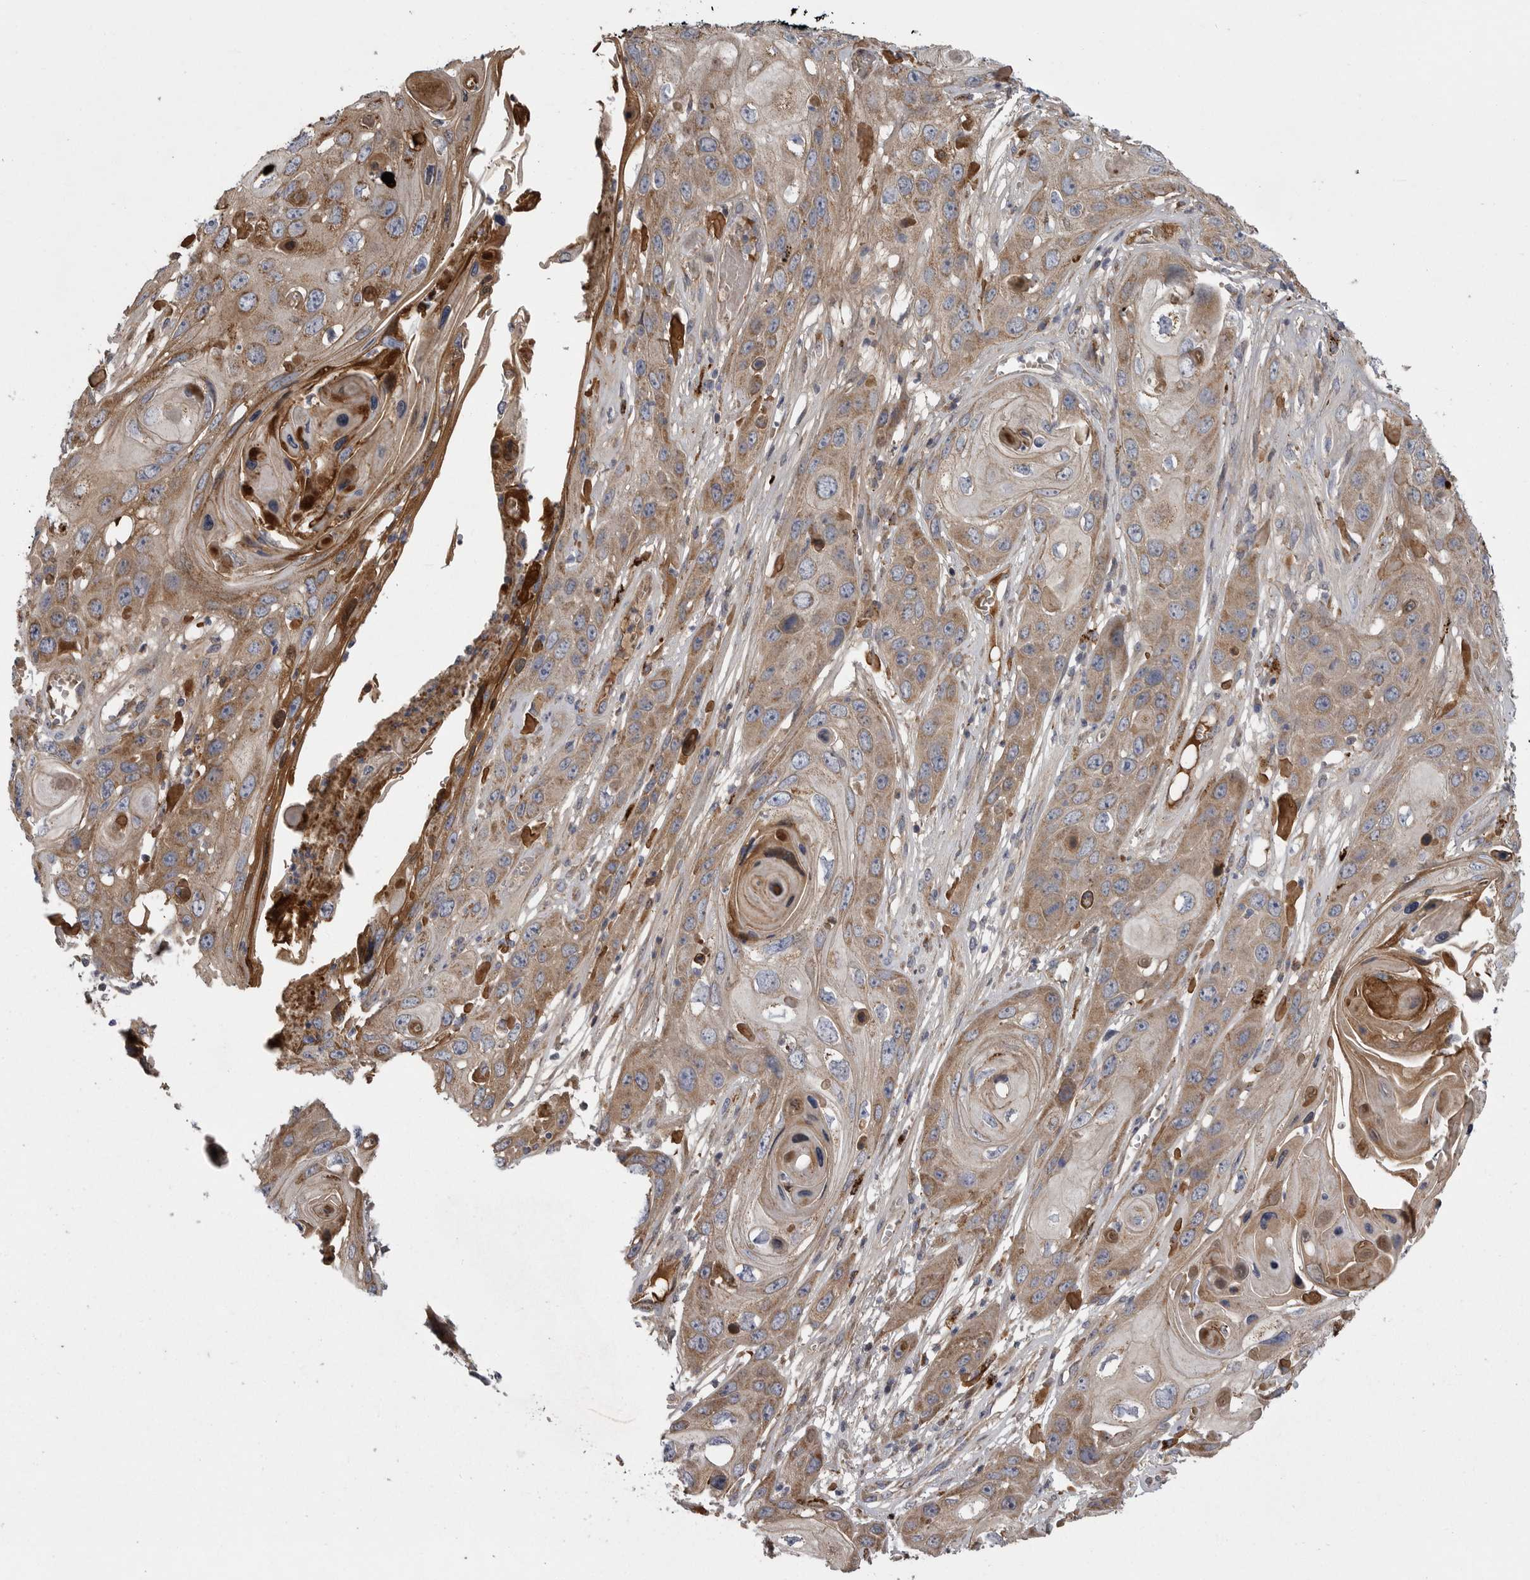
{"staining": {"intensity": "moderate", "quantity": ">75%", "location": "cytoplasmic/membranous"}, "tissue": "skin cancer", "cell_type": "Tumor cells", "image_type": "cancer", "snomed": [{"axis": "morphology", "description": "Squamous cell carcinoma, NOS"}, {"axis": "topography", "description": "Skin"}], "caption": "A micrograph showing moderate cytoplasmic/membranous positivity in approximately >75% of tumor cells in skin squamous cell carcinoma, as visualized by brown immunohistochemical staining.", "gene": "CRP", "patient": {"sex": "male", "age": 55}}